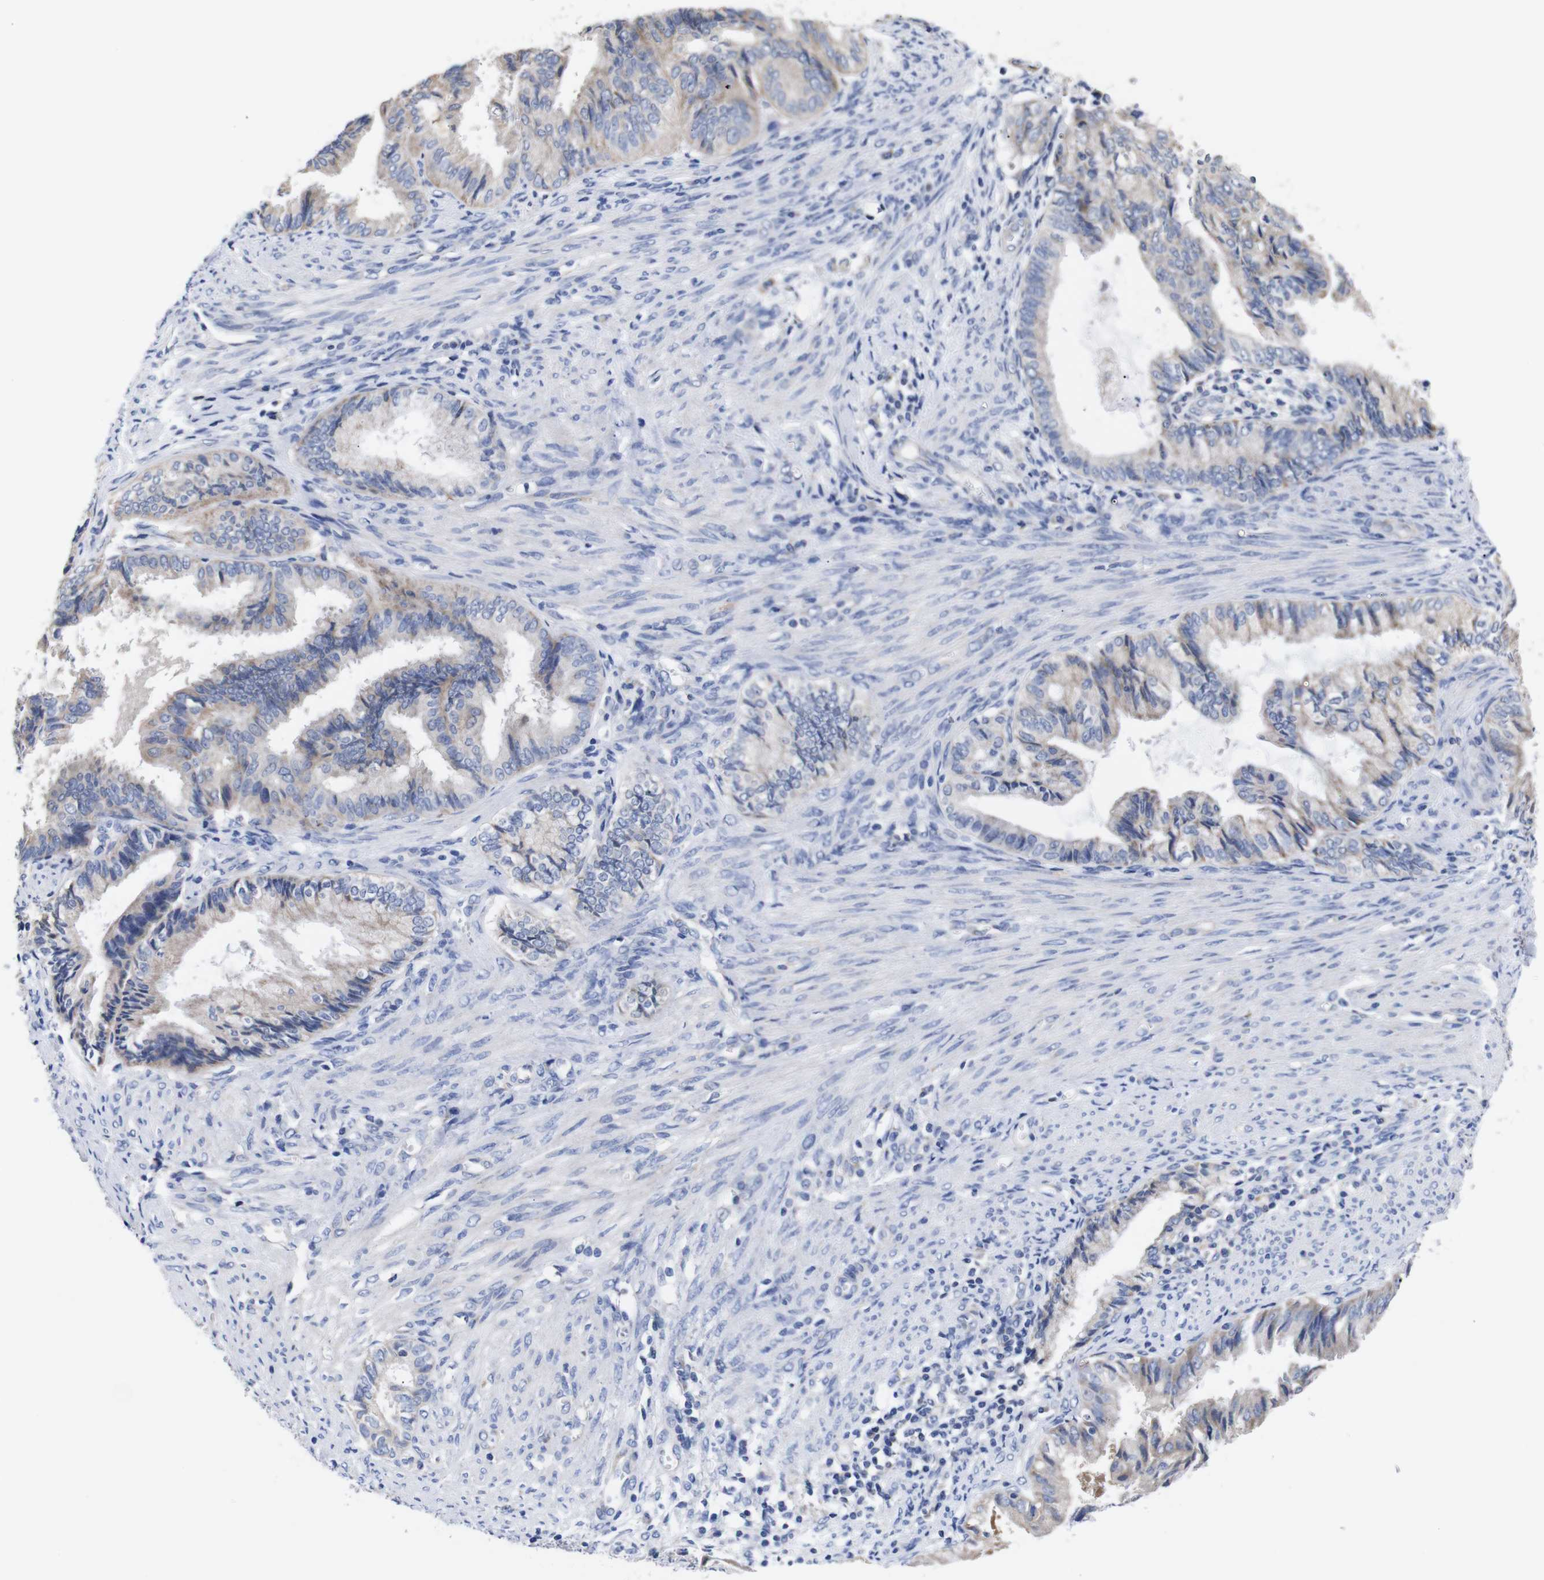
{"staining": {"intensity": "weak", "quantity": "25%-75%", "location": "cytoplasmic/membranous"}, "tissue": "endometrial cancer", "cell_type": "Tumor cells", "image_type": "cancer", "snomed": [{"axis": "morphology", "description": "Adenocarcinoma, NOS"}, {"axis": "topography", "description": "Endometrium"}], "caption": "Immunohistochemistry (DAB (3,3'-diaminobenzidine)) staining of adenocarcinoma (endometrial) demonstrates weak cytoplasmic/membranous protein expression in about 25%-75% of tumor cells.", "gene": "OPN3", "patient": {"sex": "female", "age": 86}}